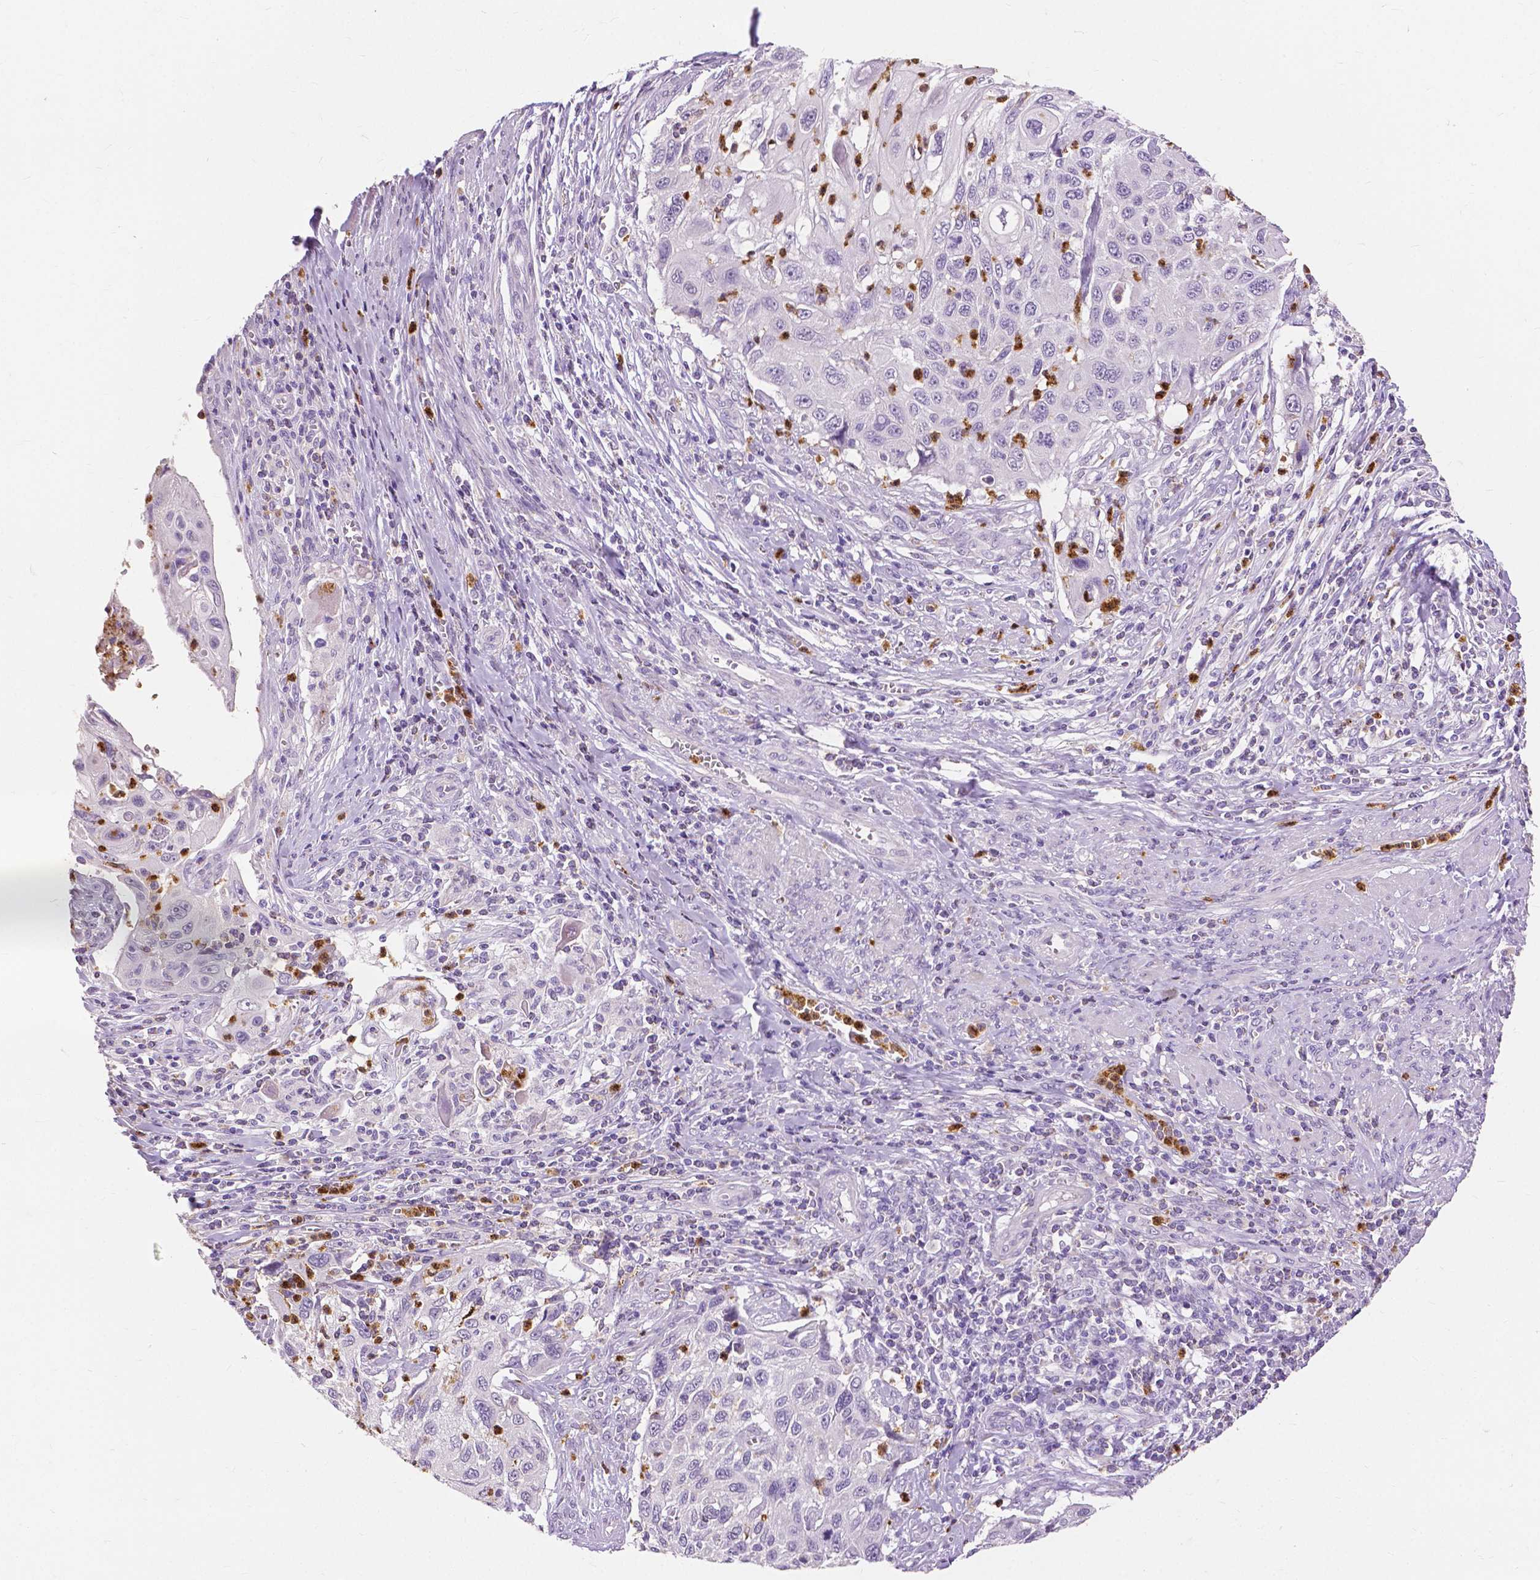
{"staining": {"intensity": "negative", "quantity": "none", "location": "none"}, "tissue": "cervical cancer", "cell_type": "Tumor cells", "image_type": "cancer", "snomed": [{"axis": "morphology", "description": "Squamous cell carcinoma, NOS"}, {"axis": "topography", "description": "Cervix"}], "caption": "Photomicrograph shows no significant protein expression in tumor cells of cervical squamous cell carcinoma. (DAB (3,3'-diaminobenzidine) immunohistochemistry visualized using brightfield microscopy, high magnification).", "gene": "CXCR2", "patient": {"sex": "female", "age": 70}}